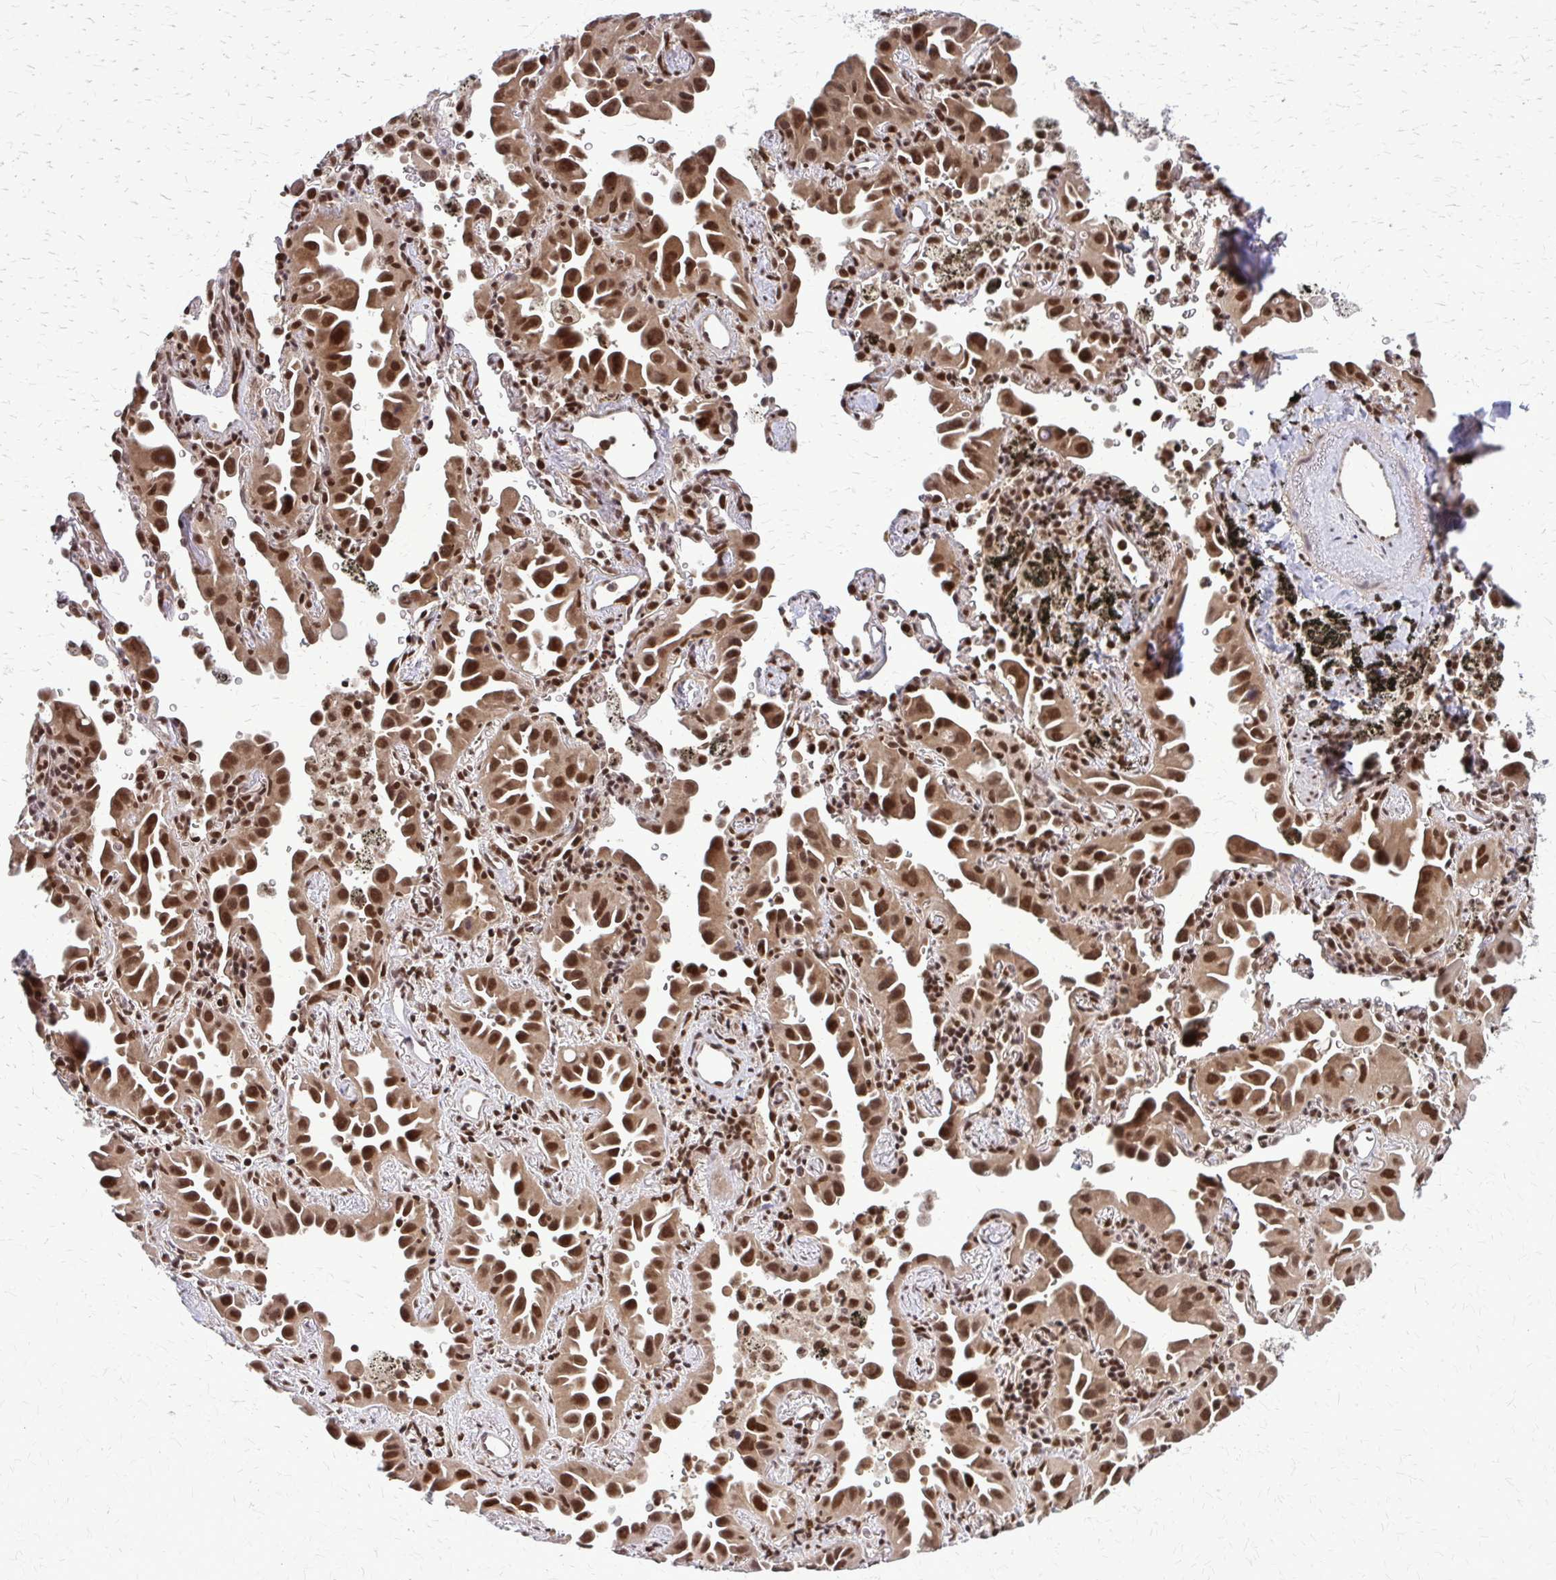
{"staining": {"intensity": "strong", "quantity": ">75%", "location": "cytoplasmic/membranous,nuclear"}, "tissue": "lung cancer", "cell_type": "Tumor cells", "image_type": "cancer", "snomed": [{"axis": "morphology", "description": "Adenocarcinoma, NOS"}, {"axis": "topography", "description": "Lung"}], "caption": "Strong cytoplasmic/membranous and nuclear protein positivity is seen in approximately >75% of tumor cells in lung cancer.", "gene": "HDAC3", "patient": {"sex": "male", "age": 68}}